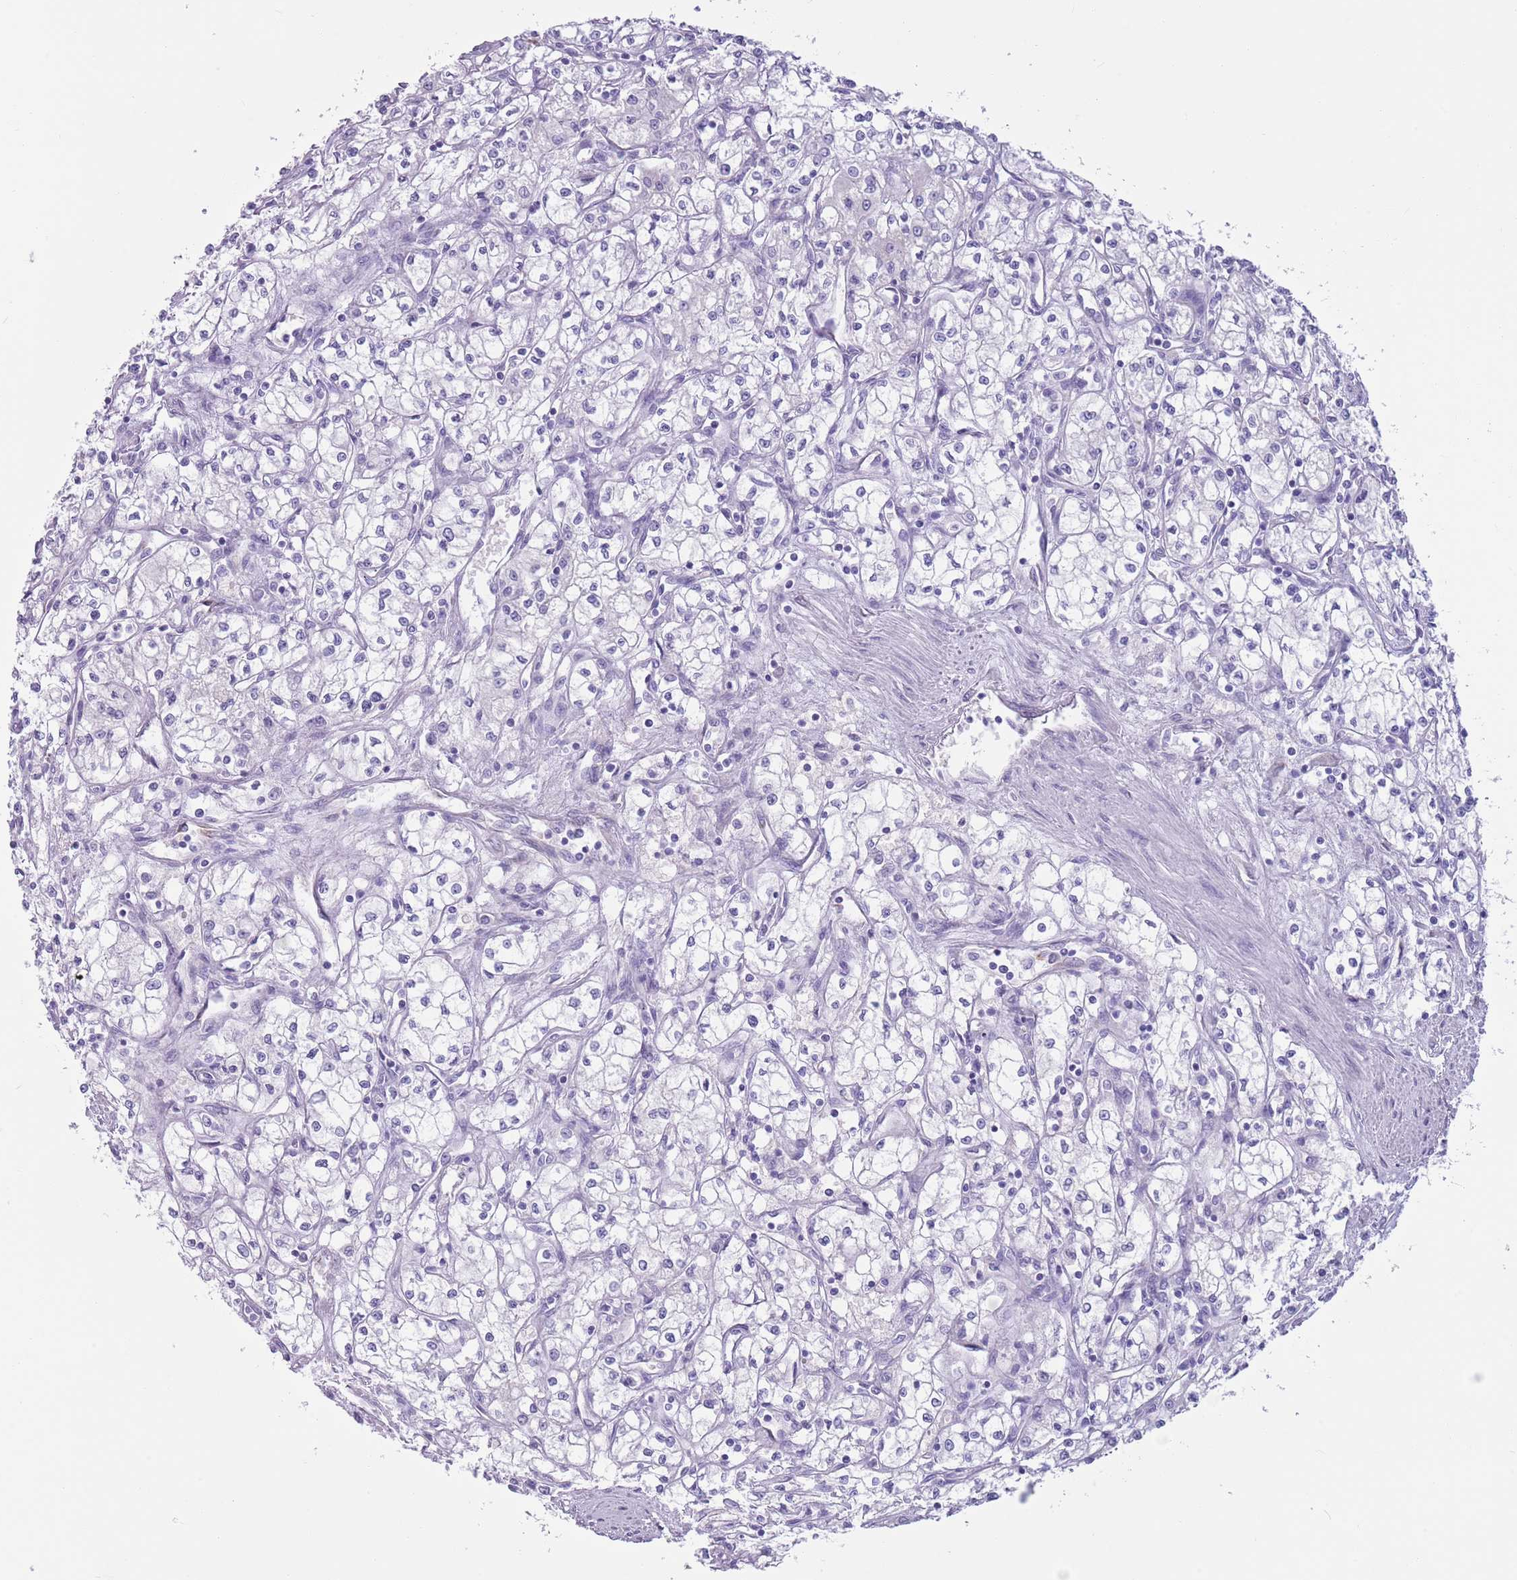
{"staining": {"intensity": "negative", "quantity": "none", "location": "none"}, "tissue": "renal cancer", "cell_type": "Tumor cells", "image_type": "cancer", "snomed": [{"axis": "morphology", "description": "Adenocarcinoma, NOS"}, {"axis": "topography", "description": "Kidney"}], "caption": "Immunohistochemical staining of renal adenocarcinoma exhibits no significant positivity in tumor cells.", "gene": "LY6G5B", "patient": {"sex": "male", "age": 59}}